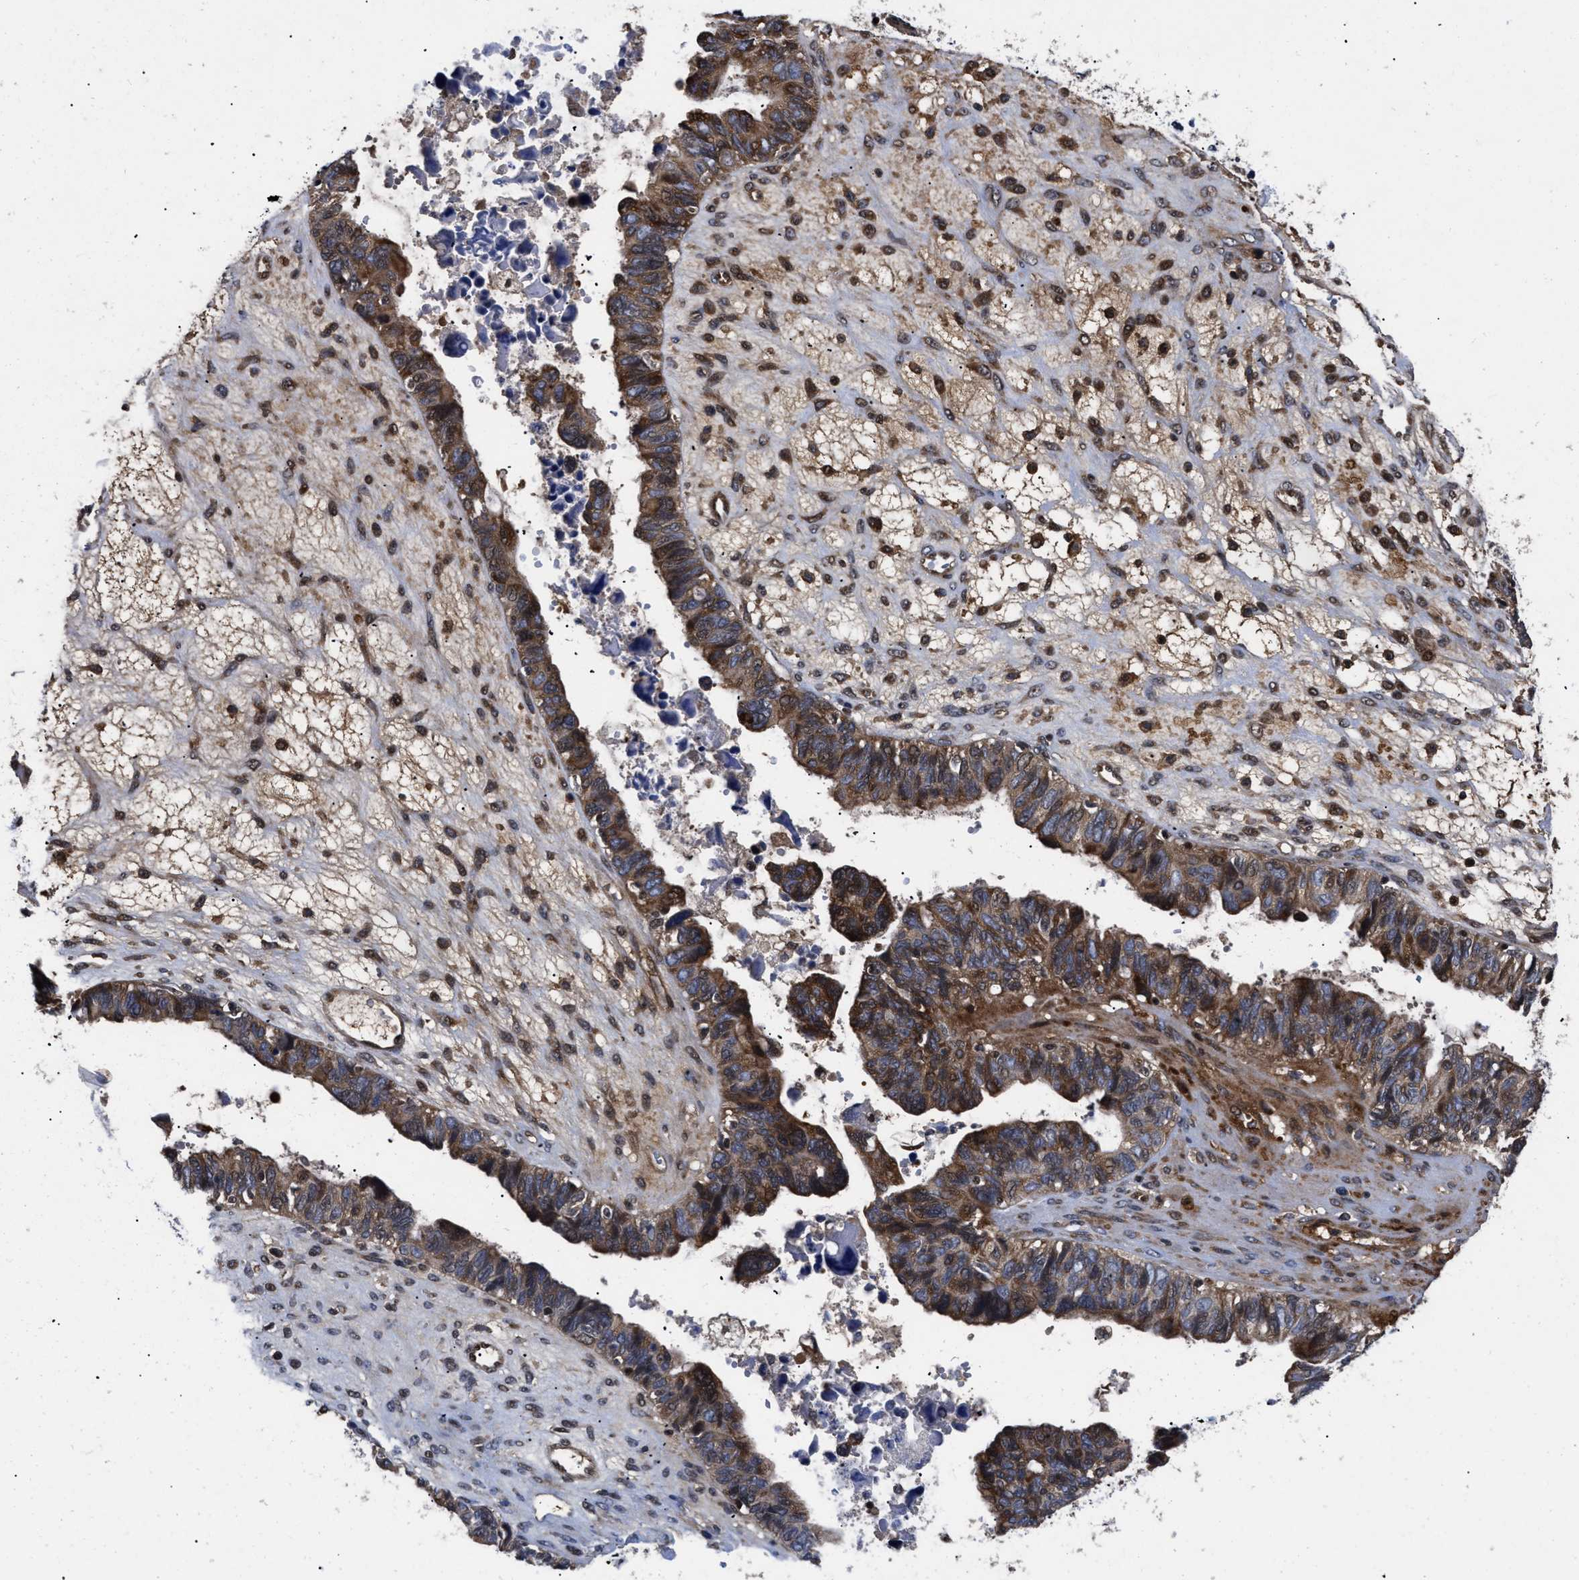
{"staining": {"intensity": "strong", "quantity": "25%-75%", "location": "cytoplasmic/membranous,nuclear"}, "tissue": "ovarian cancer", "cell_type": "Tumor cells", "image_type": "cancer", "snomed": [{"axis": "morphology", "description": "Cystadenocarcinoma, serous, NOS"}, {"axis": "topography", "description": "Ovary"}], "caption": "Immunohistochemical staining of human ovarian cancer (serous cystadenocarcinoma) exhibits high levels of strong cytoplasmic/membranous and nuclear positivity in approximately 25%-75% of tumor cells.", "gene": "FAM200A", "patient": {"sex": "female", "age": 79}}